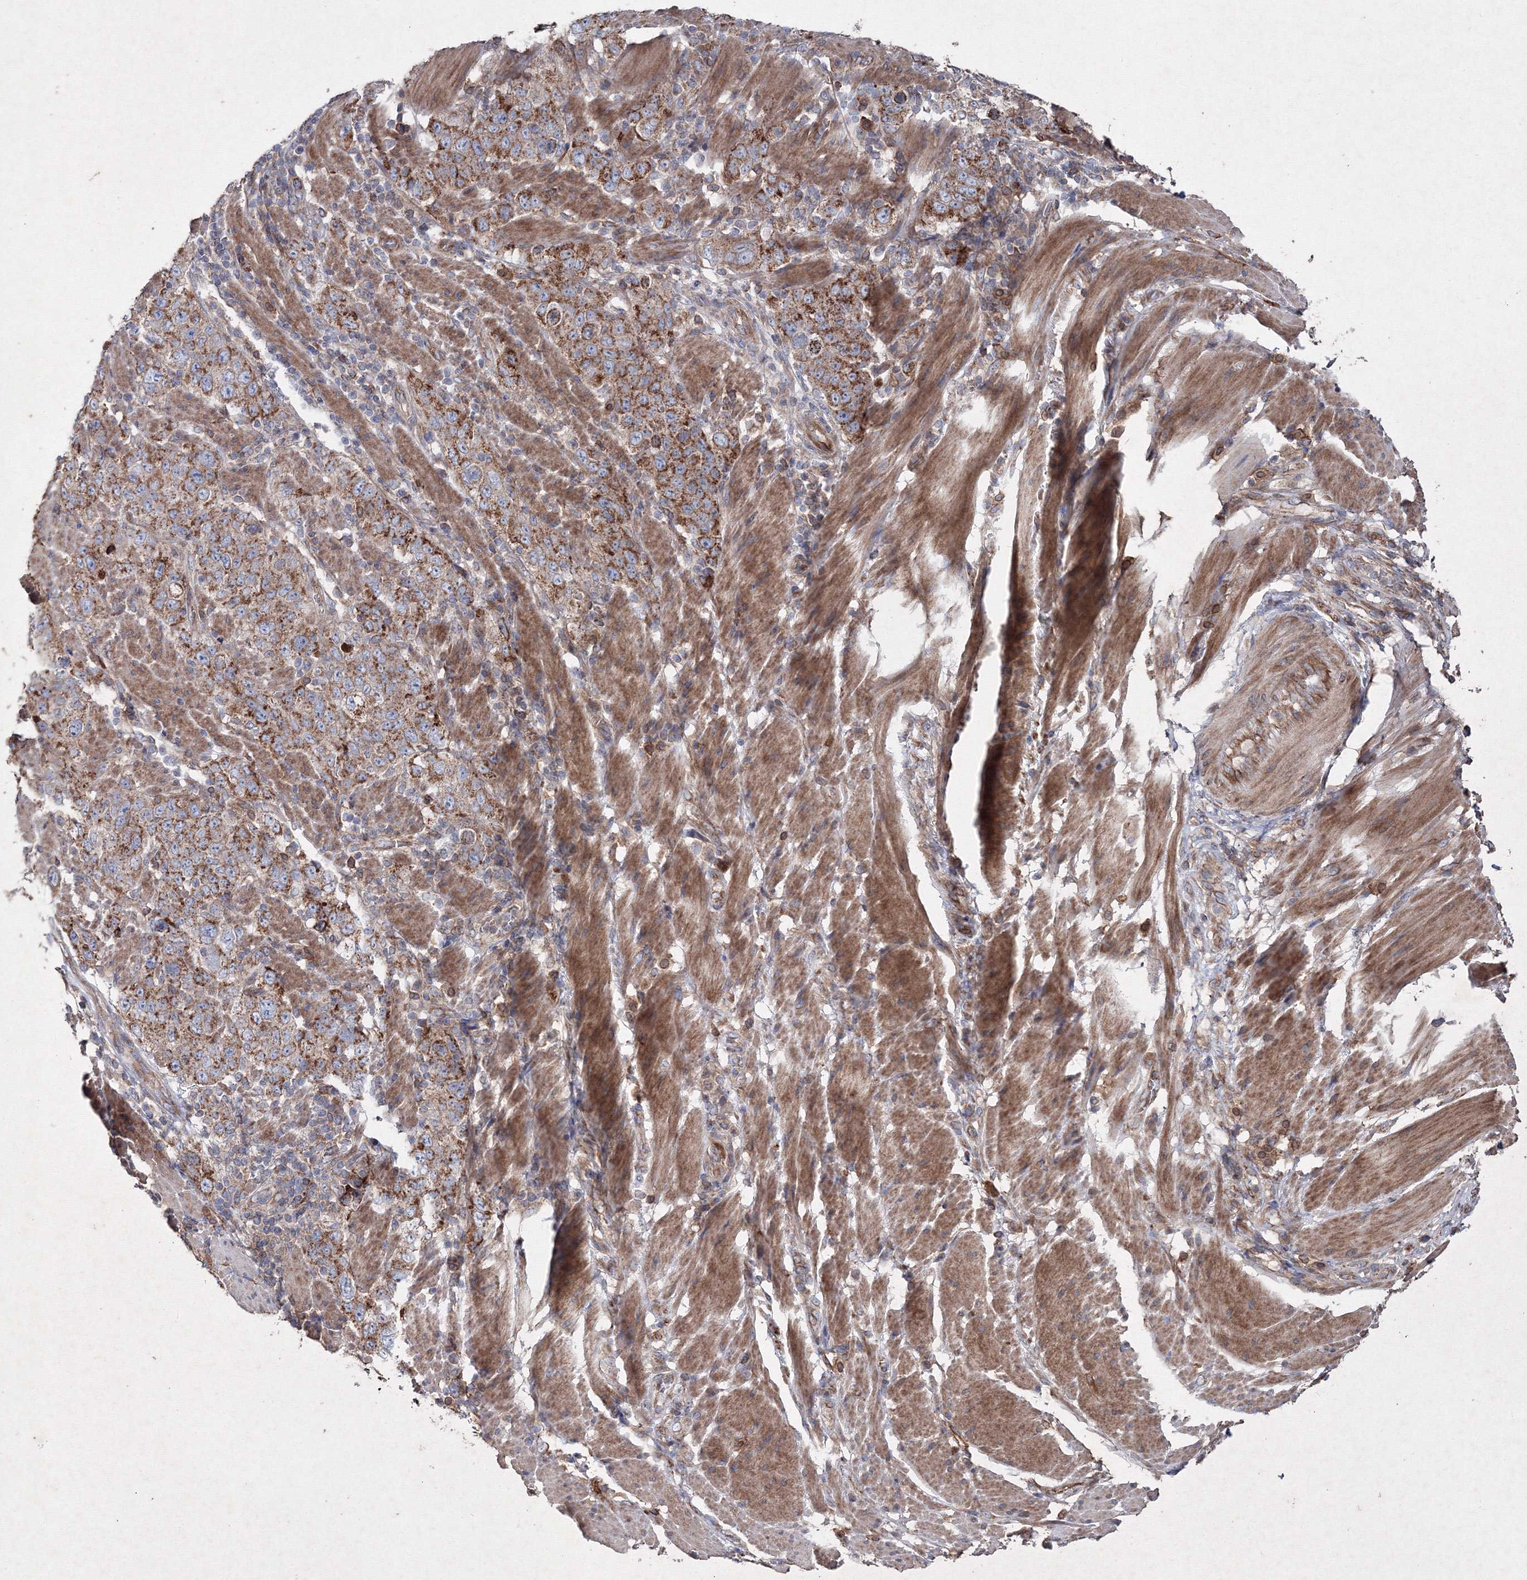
{"staining": {"intensity": "moderate", "quantity": ">75%", "location": "cytoplasmic/membranous"}, "tissue": "stomach cancer", "cell_type": "Tumor cells", "image_type": "cancer", "snomed": [{"axis": "morphology", "description": "Adenocarcinoma, NOS"}, {"axis": "topography", "description": "Stomach"}], "caption": "Protein analysis of stomach adenocarcinoma tissue reveals moderate cytoplasmic/membranous staining in about >75% of tumor cells. The protein of interest is stained brown, and the nuclei are stained in blue (DAB (3,3'-diaminobenzidine) IHC with brightfield microscopy, high magnification).", "gene": "GFM1", "patient": {"sex": "male", "age": 48}}